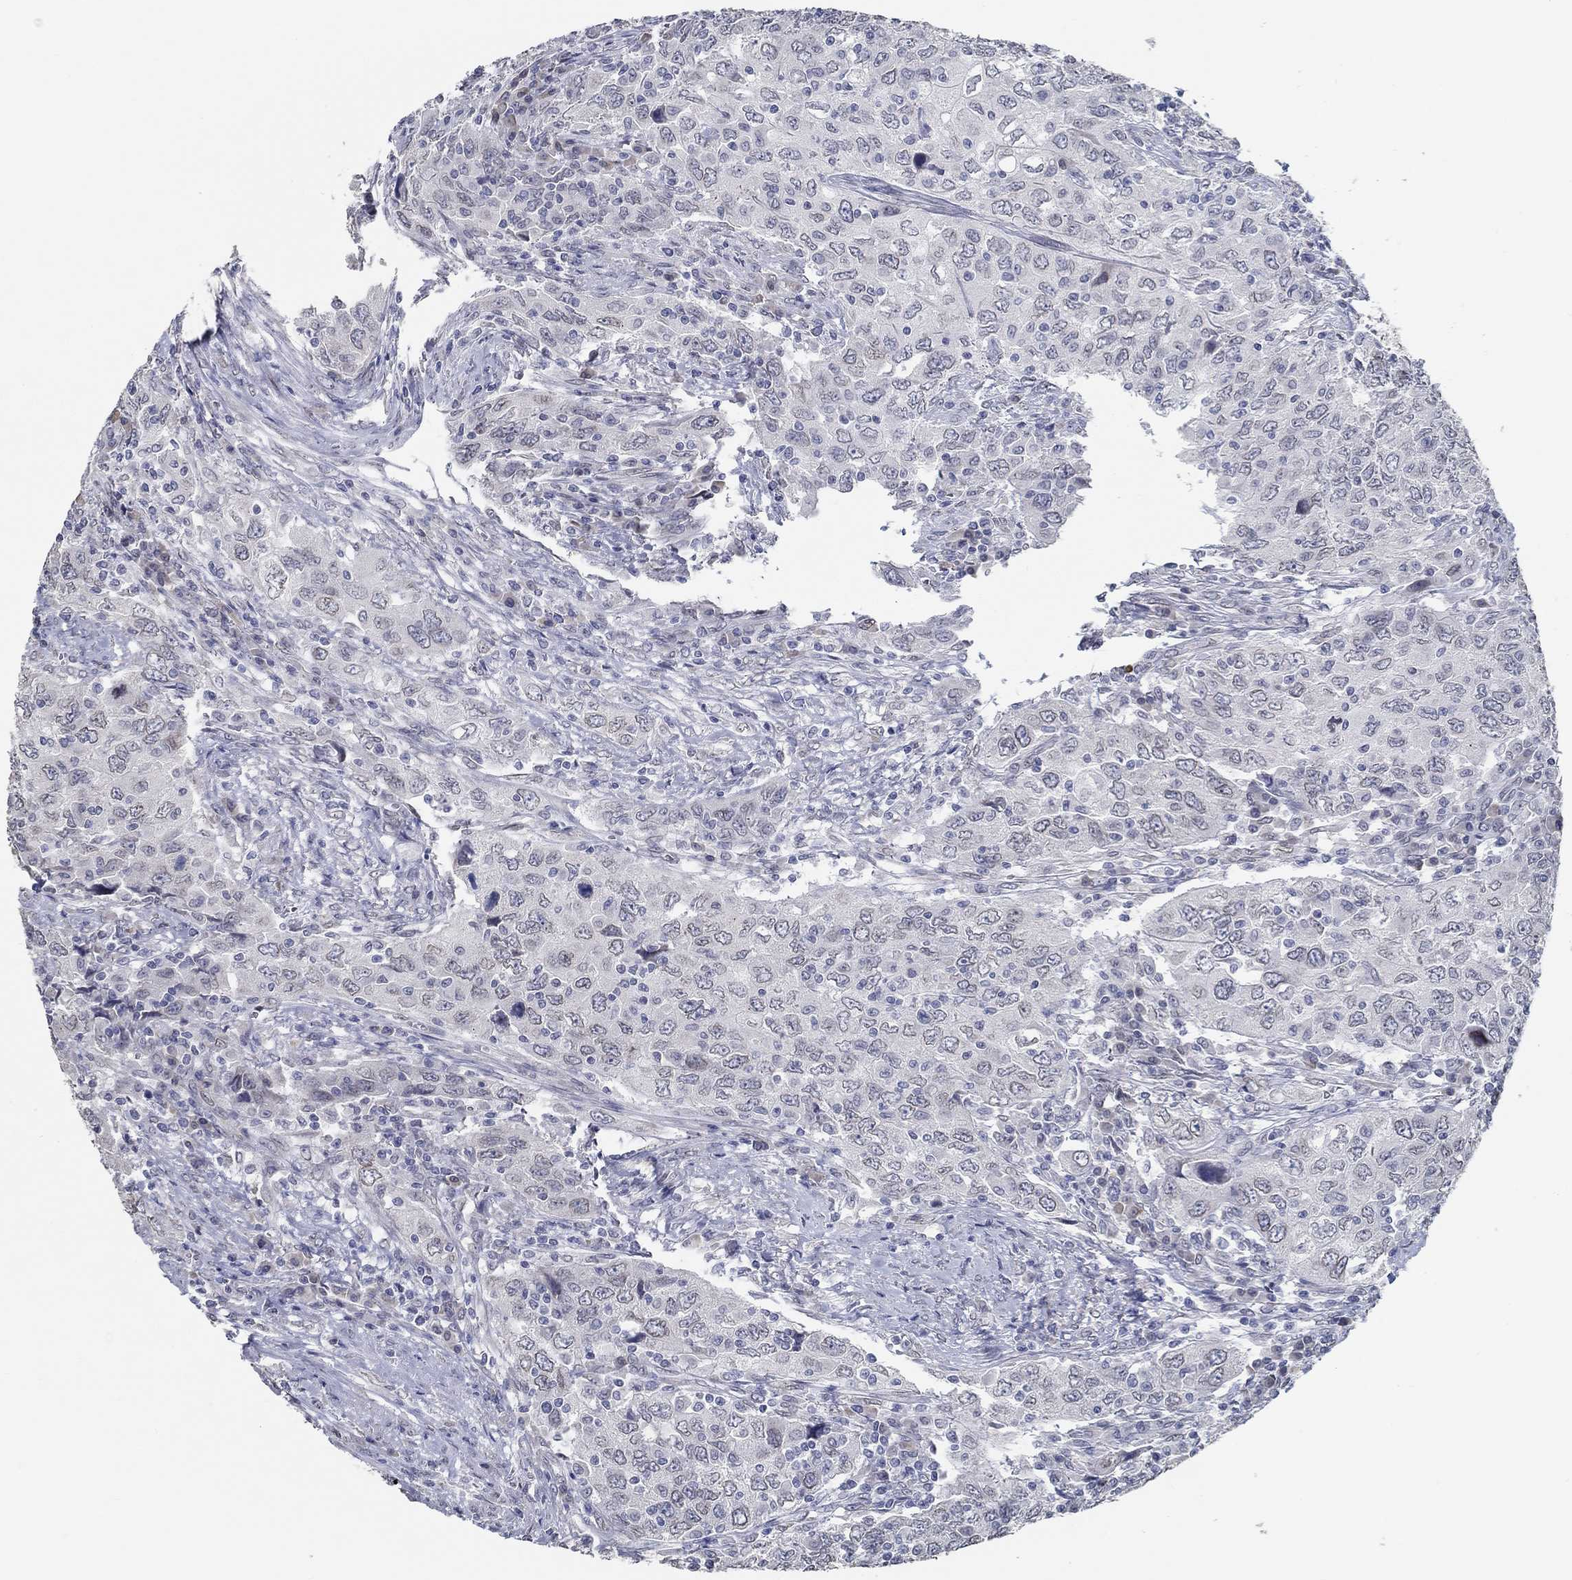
{"staining": {"intensity": "negative", "quantity": "none", "location": "none"}, "tissue": "urothelial cancer", "cell_type": "Tumor cells", "image_type": "cancer", "snomed": [{"axis": "morphology", "description": "Urothelial carcinoma, High grade"}, {"axis": "topography", "description": "Urinary bladder"}], "caption": "IHC of human urothelial cancer displays no positivity in tumor cells.", "gene": "NUP155", "patient": {"sex": "male", "age": 76}}